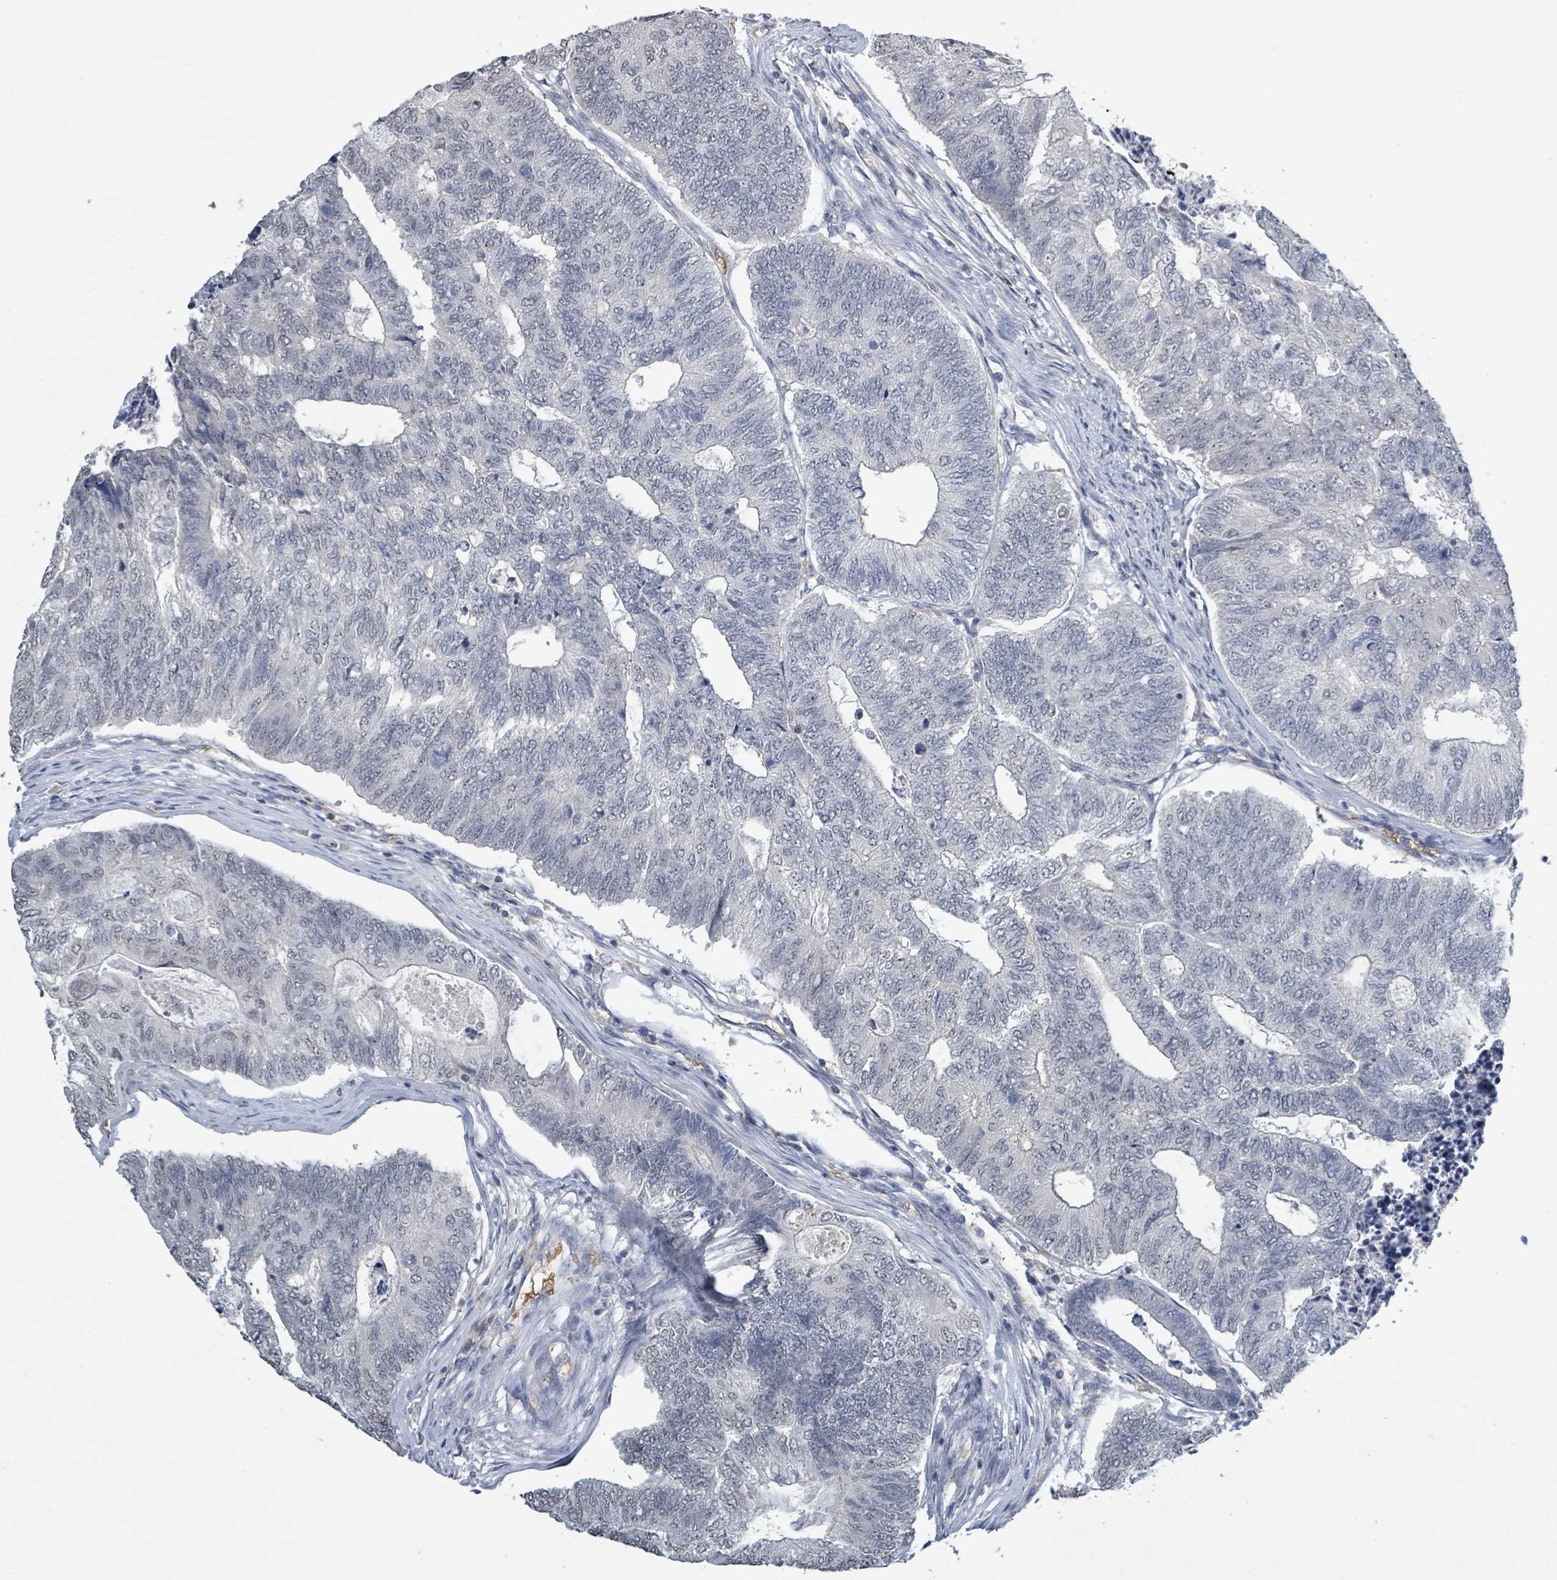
{"staining": {"intensity": "negative", "quantity": "none", "location": "none"}, "tissue": "colorectal cancer", "cell_type": "Tumor cells", "image_type": "cancer", "snomed": [{"axis": "morphology", "description": "Adenocarcinoma, NOS"}, {"axis": "topography", "description": "Colon"}], "caption": "IHC of human colorectal cancer (adenocarcinoma) shows no staining in tumor cells.", "gene": "SEBOX", "patient": {"sex": "female", "age": 67}}